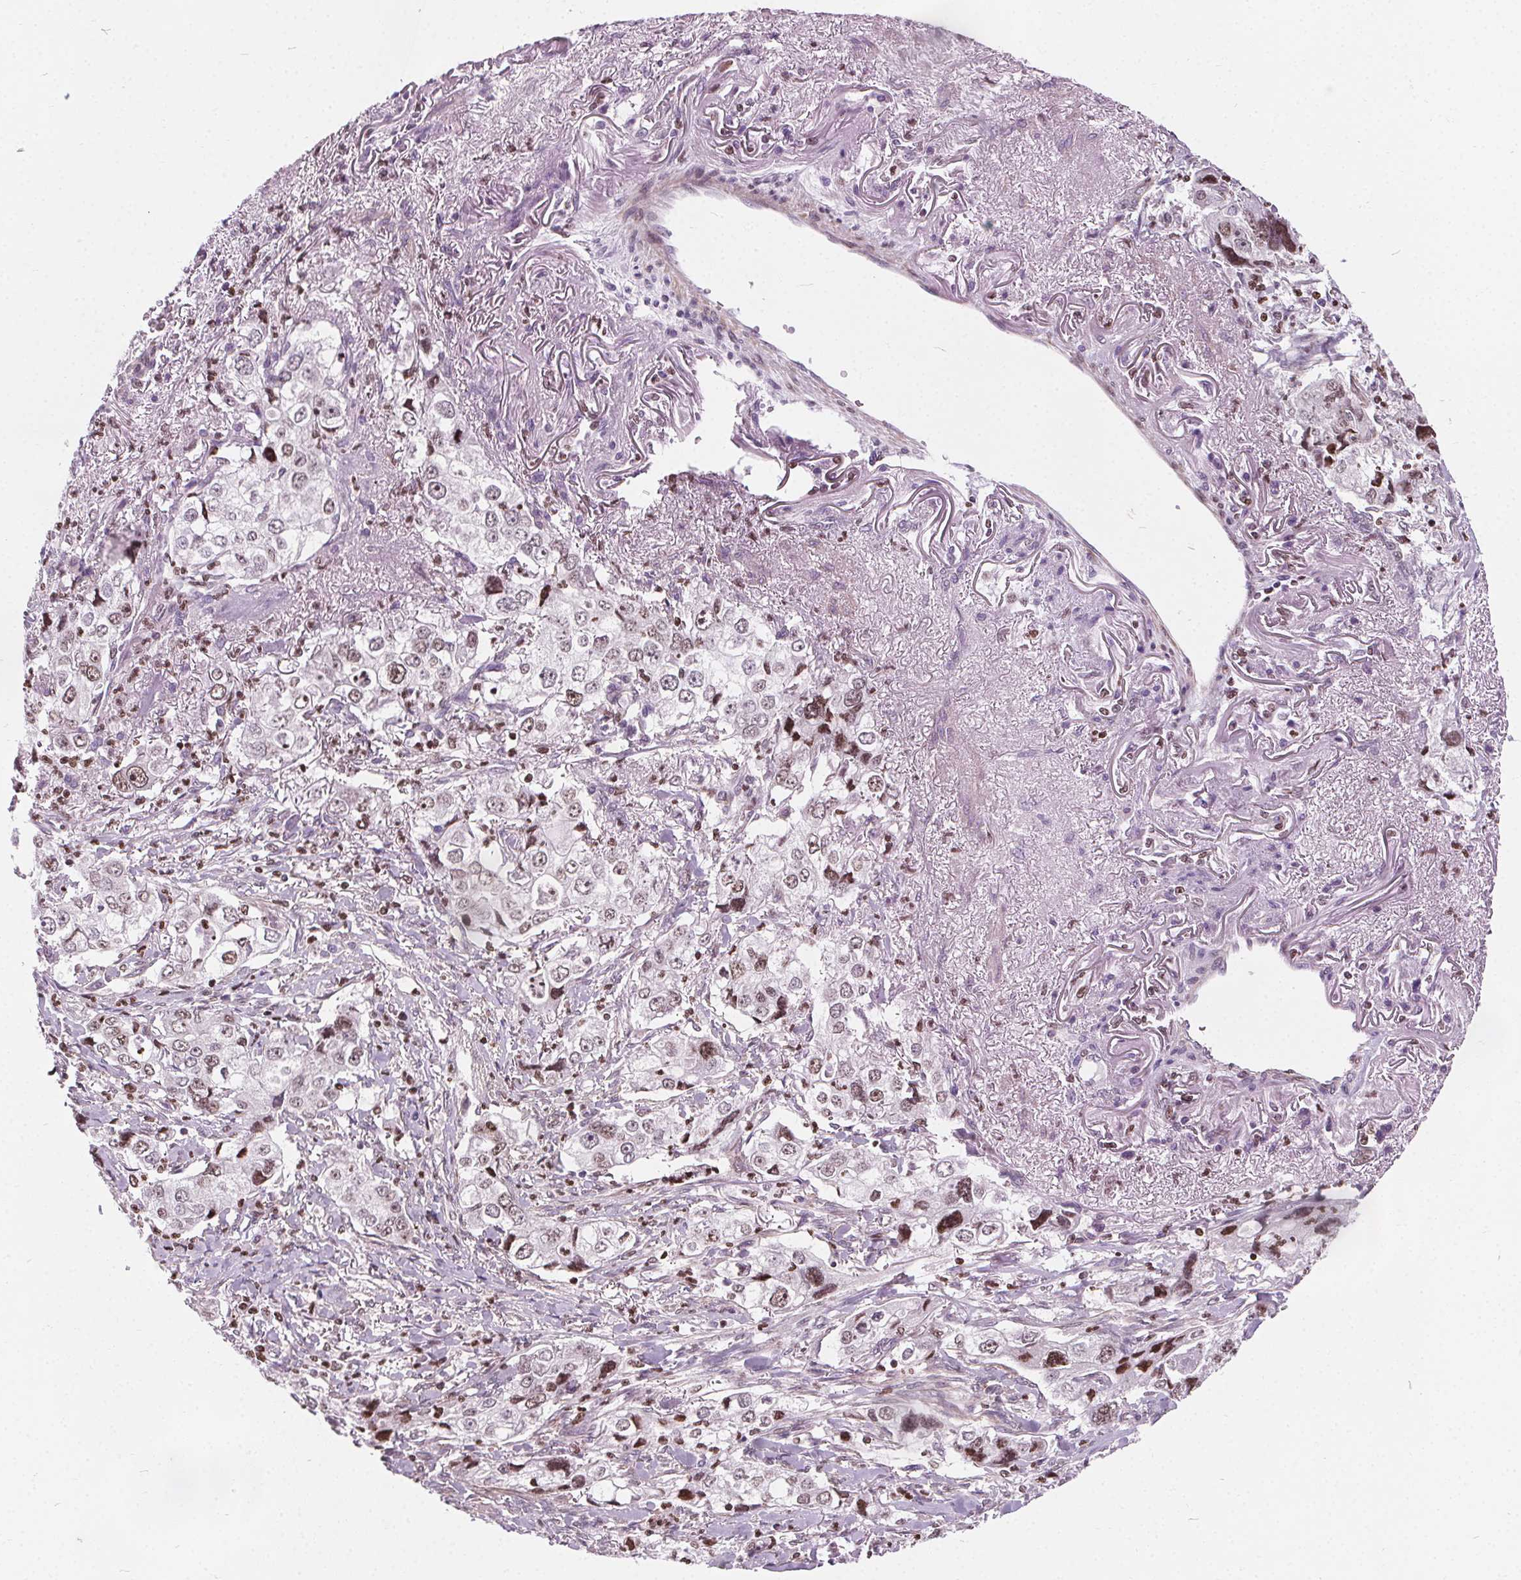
{"staining": {"intensity": "moderate", "quantity": "<25%", "location": "nuclear"}, "tissue": "stomach cancer", "cell_type": "Tumor cells", "image_type": "cancer", "snomed": [{"axis": "morphology", "description": "Adenocarcinoma, NOS"}, {"axis": "topography", "description": "Stomach, upper"}], "caption": "DAB (3,3'-diaminobenzidine) immunohistochemical staining of human stomach cancer displays moderate nuclear protein positivity in about <25% of tumor cells.", "gene": "ISLR2", "patient": {"sex": "male", "age": 75}}